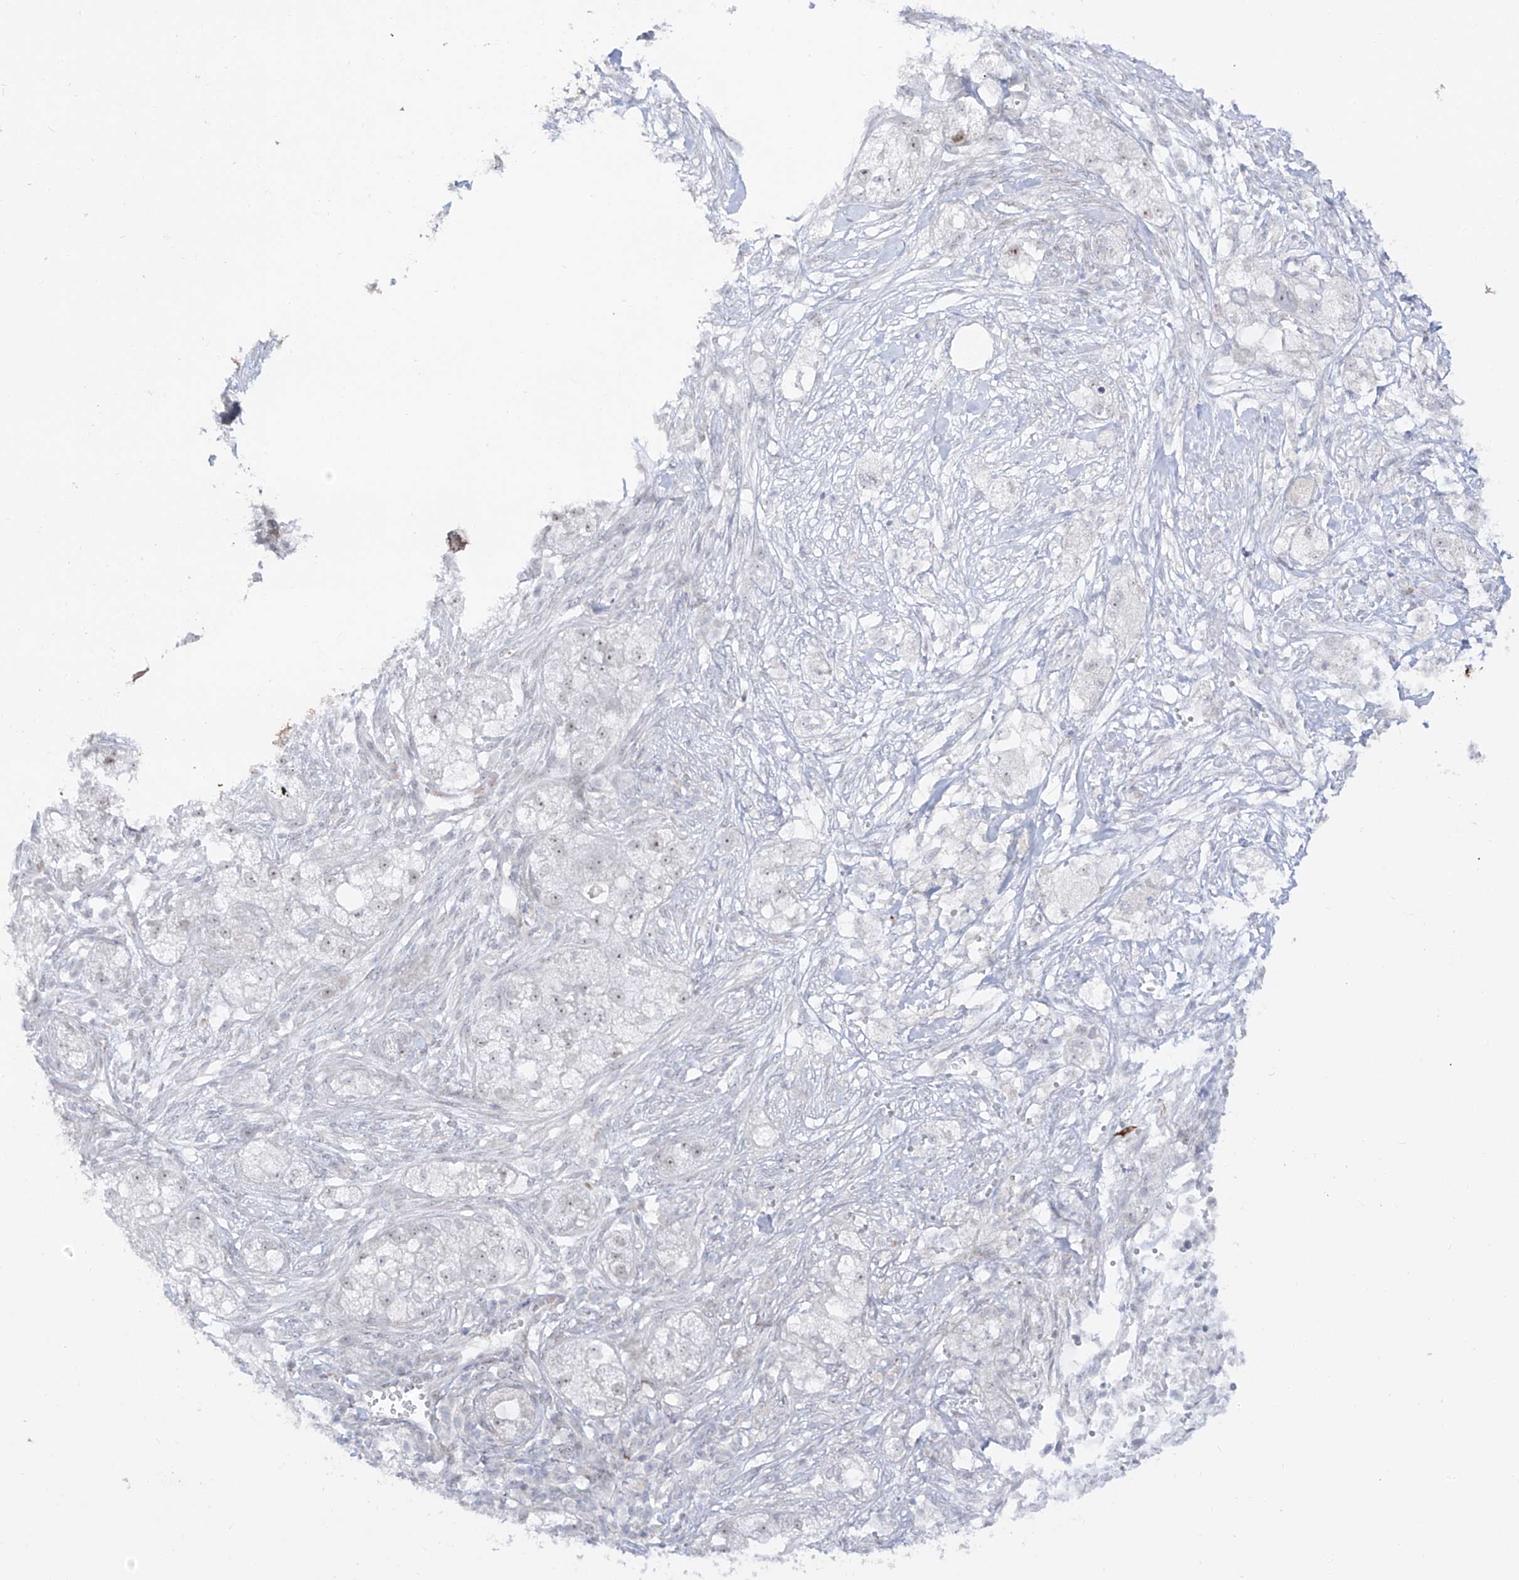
{"staining": {"intensity": "negative", "quantity": "none", "location": "none"}, "tissue": "pancreatic cancer", "cell_type": "Tumor cells", "image_type": "cancer", "snomed": [{"axis": "morphology", "description": "Adenocarcinoma, NOS"}, {"axis": "topography", "description": "Pancreas"}], "caption": "This is a micrograph of immunohistochemistry (IHC) staining of adenocarcinoma (pancreatic), which shows no expression in tumor cells.", "gene": "ZNF180", "patient": {"sex": "female", "age": 78}}